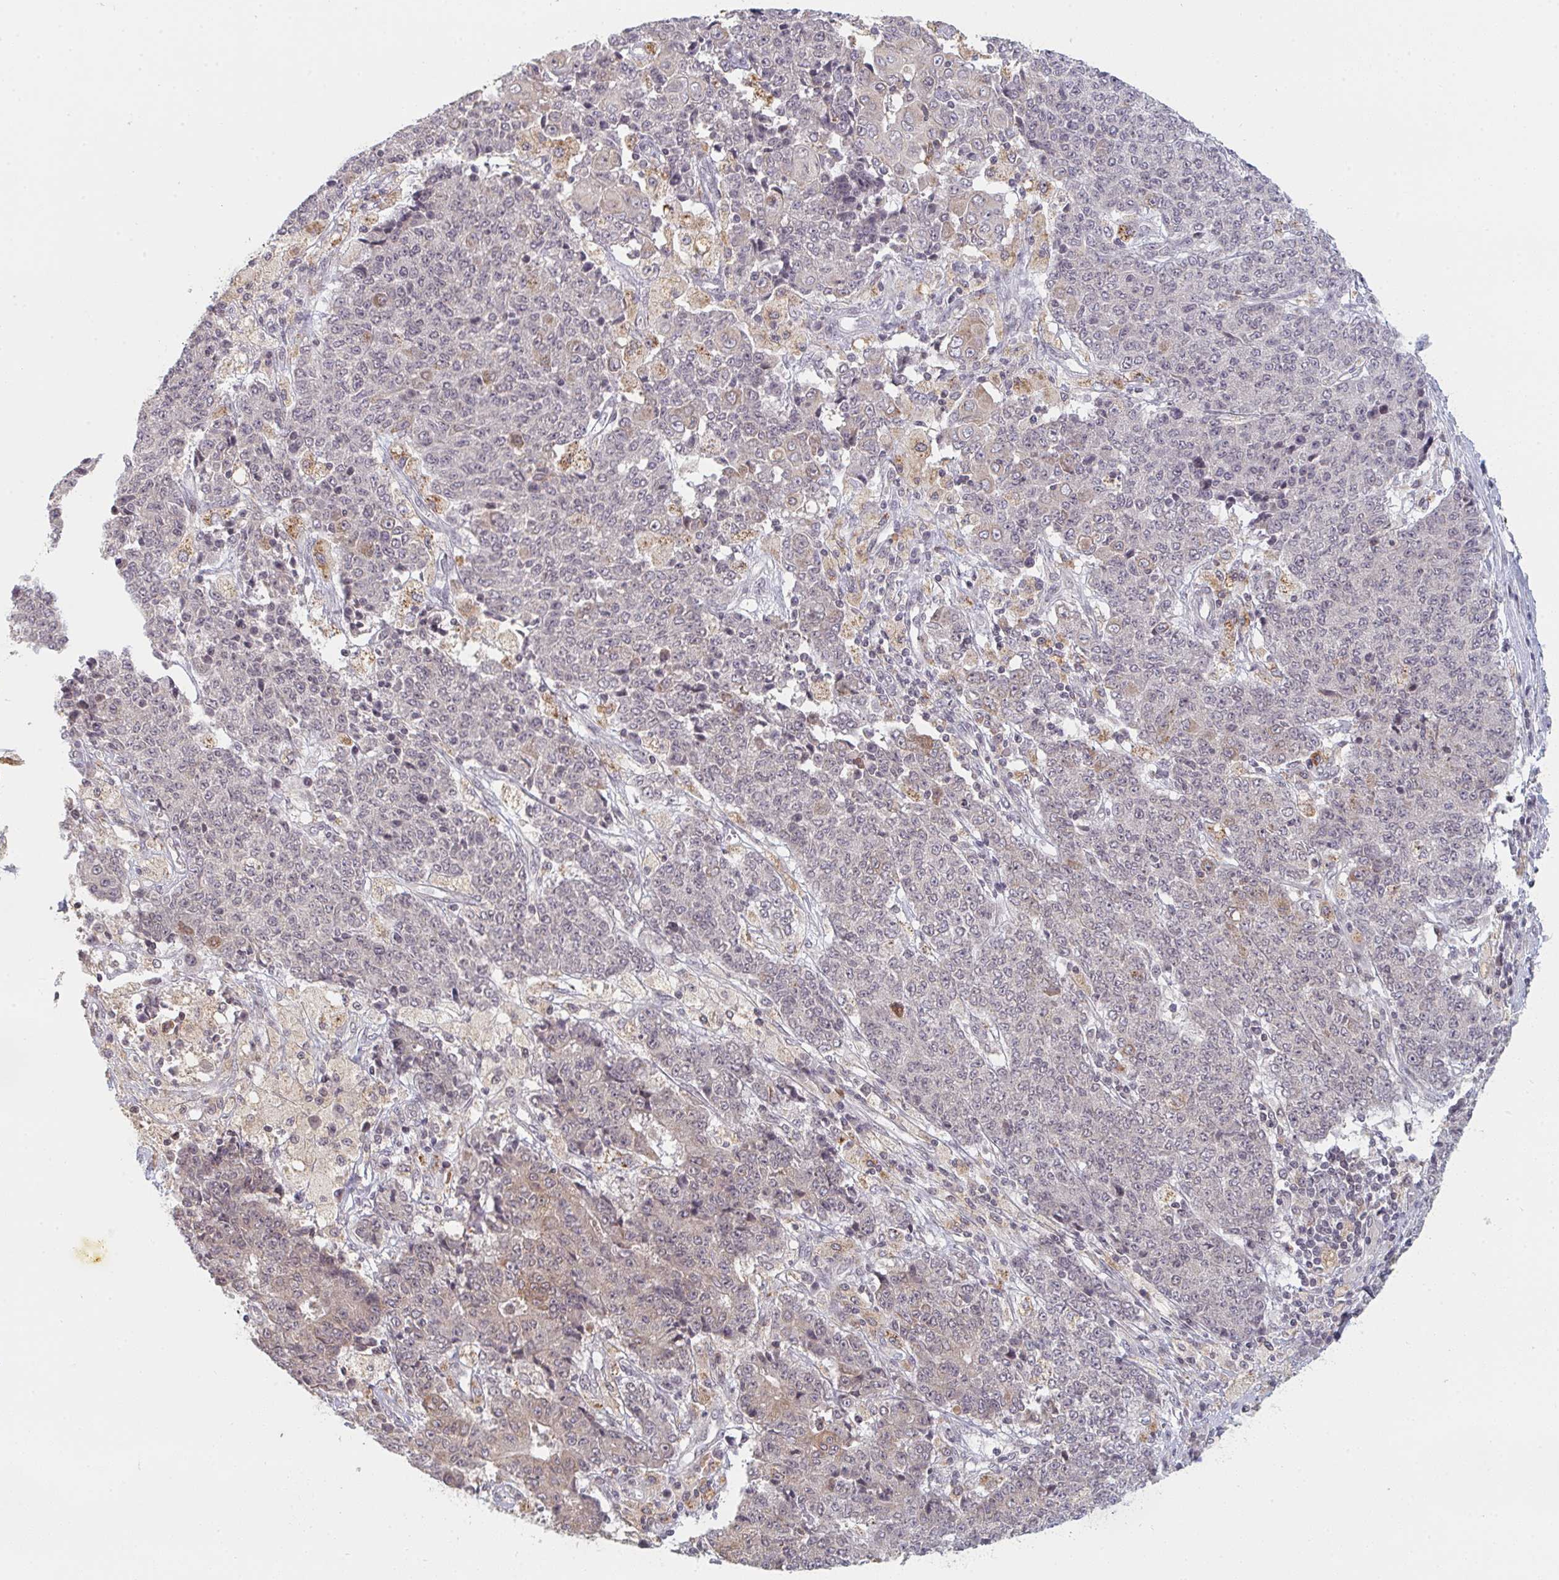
{"staining": {"intensity": "weak", "quantity": "<25%", "location": "cytoplasmic/membranous"}, "tissue": "ovarian cancer", "cell_type": "Tumor cells", "image_type": "cancer", "snomed": [{"axis": "morphology", "description": "Carcinoma, endometroid"}, {"axis": "topography", "description": "Ovary"}], "caption": "Tumor cells are negative for protein expression in human ovarian cancer.", "gene": "DCST1", "patient": {"sex": "female", "age": 42}}